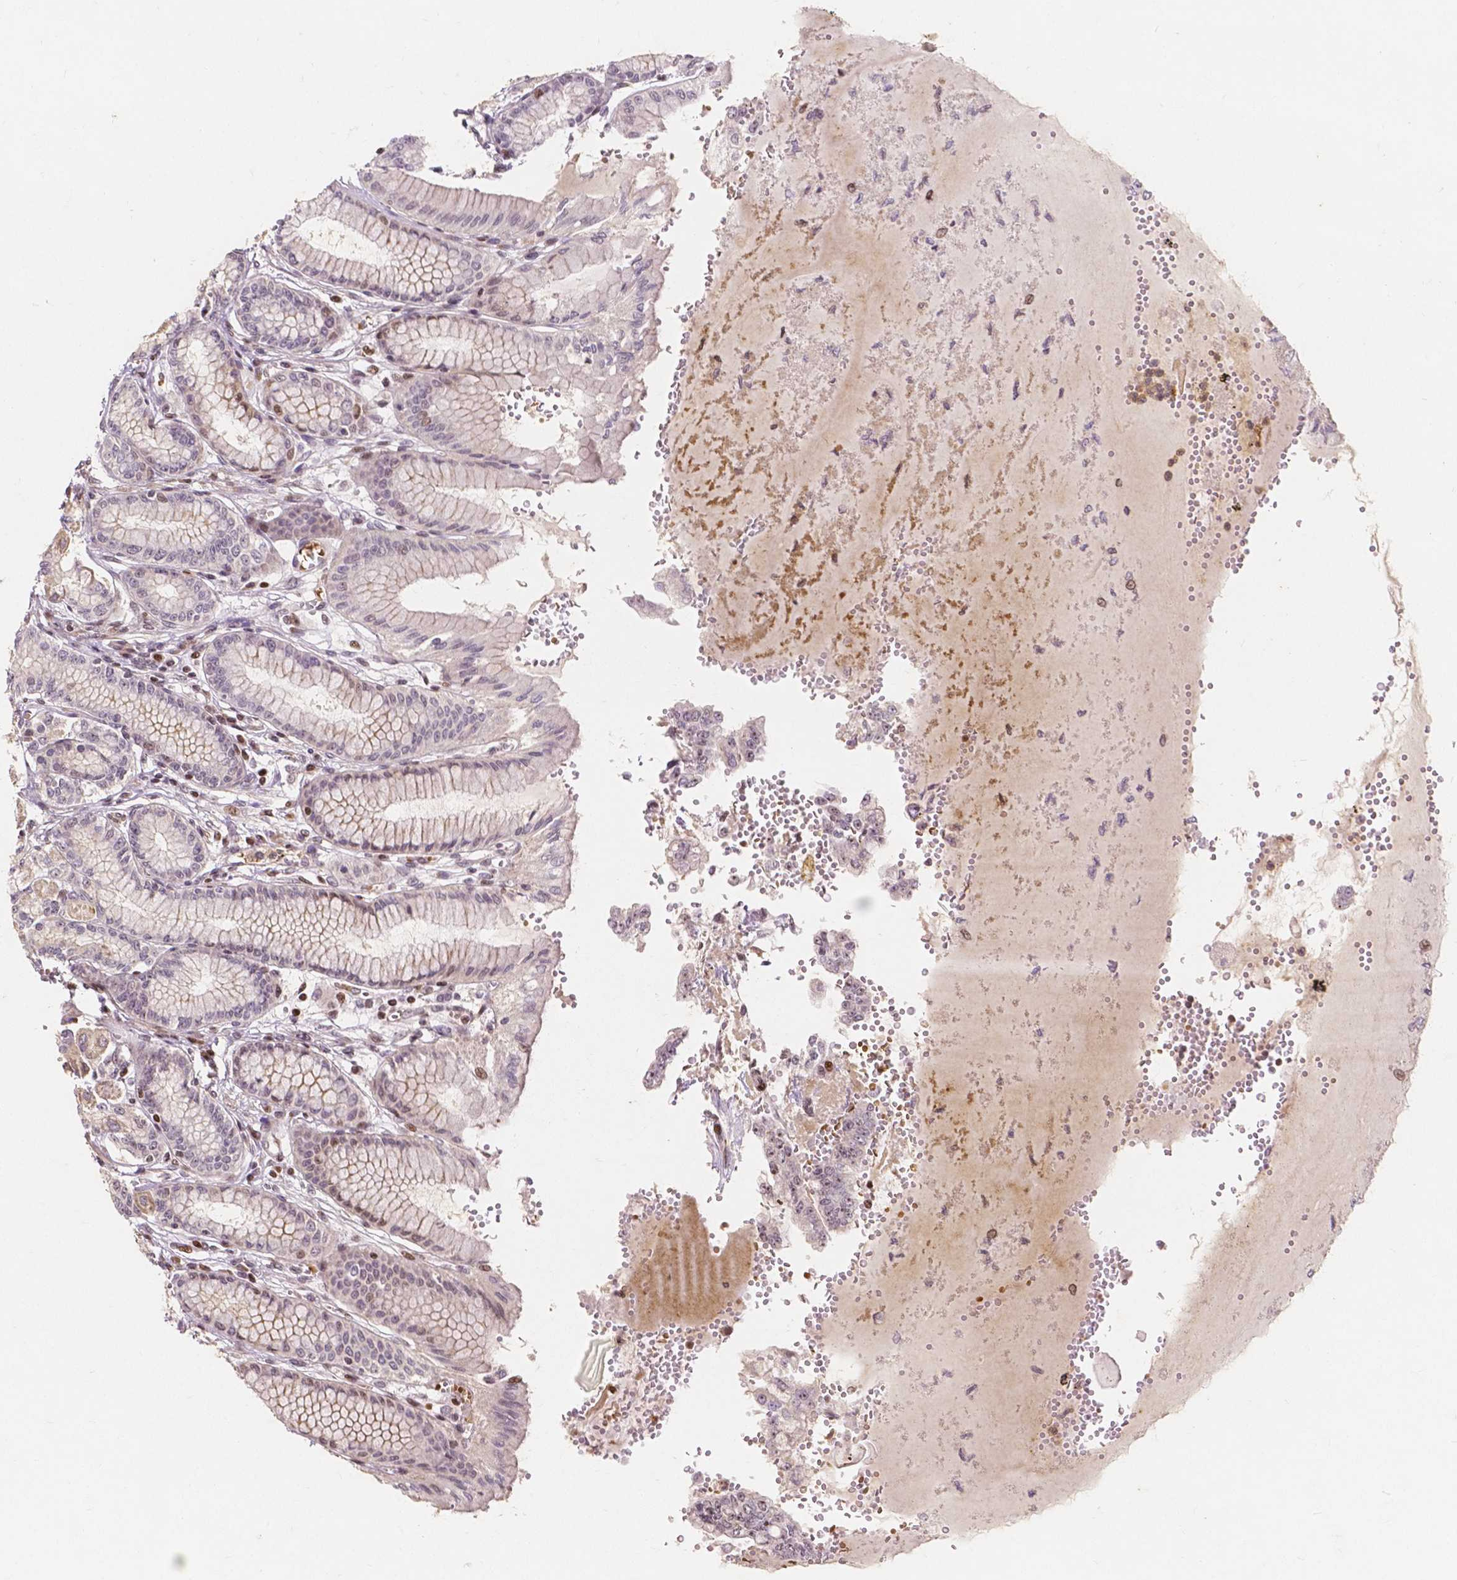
{"staining": {"intensity": "moderate", "quantity": "<25%", "location": "cytoplasmic/membranous"}, "tissue": "stomach", "cell_type": "Glandular cells", "image_type": "normal", "snomed": [{"axis": "morphology", "description": "Normal tissue, NOS"}, {"axis": "topography", "description": "Stomach"}, {"axis": "topography", "description": "Stomach, lower"}], "caption": "Immunohistochemical staining of benign stomach shows moderate cytoplasmic/membranous protein positivity in about <25% of glandular cells. (IHC, brightfield microscopy, high magnification).", "gene": "PTPN18", "patient": {"sex": "male", "age": 76}}